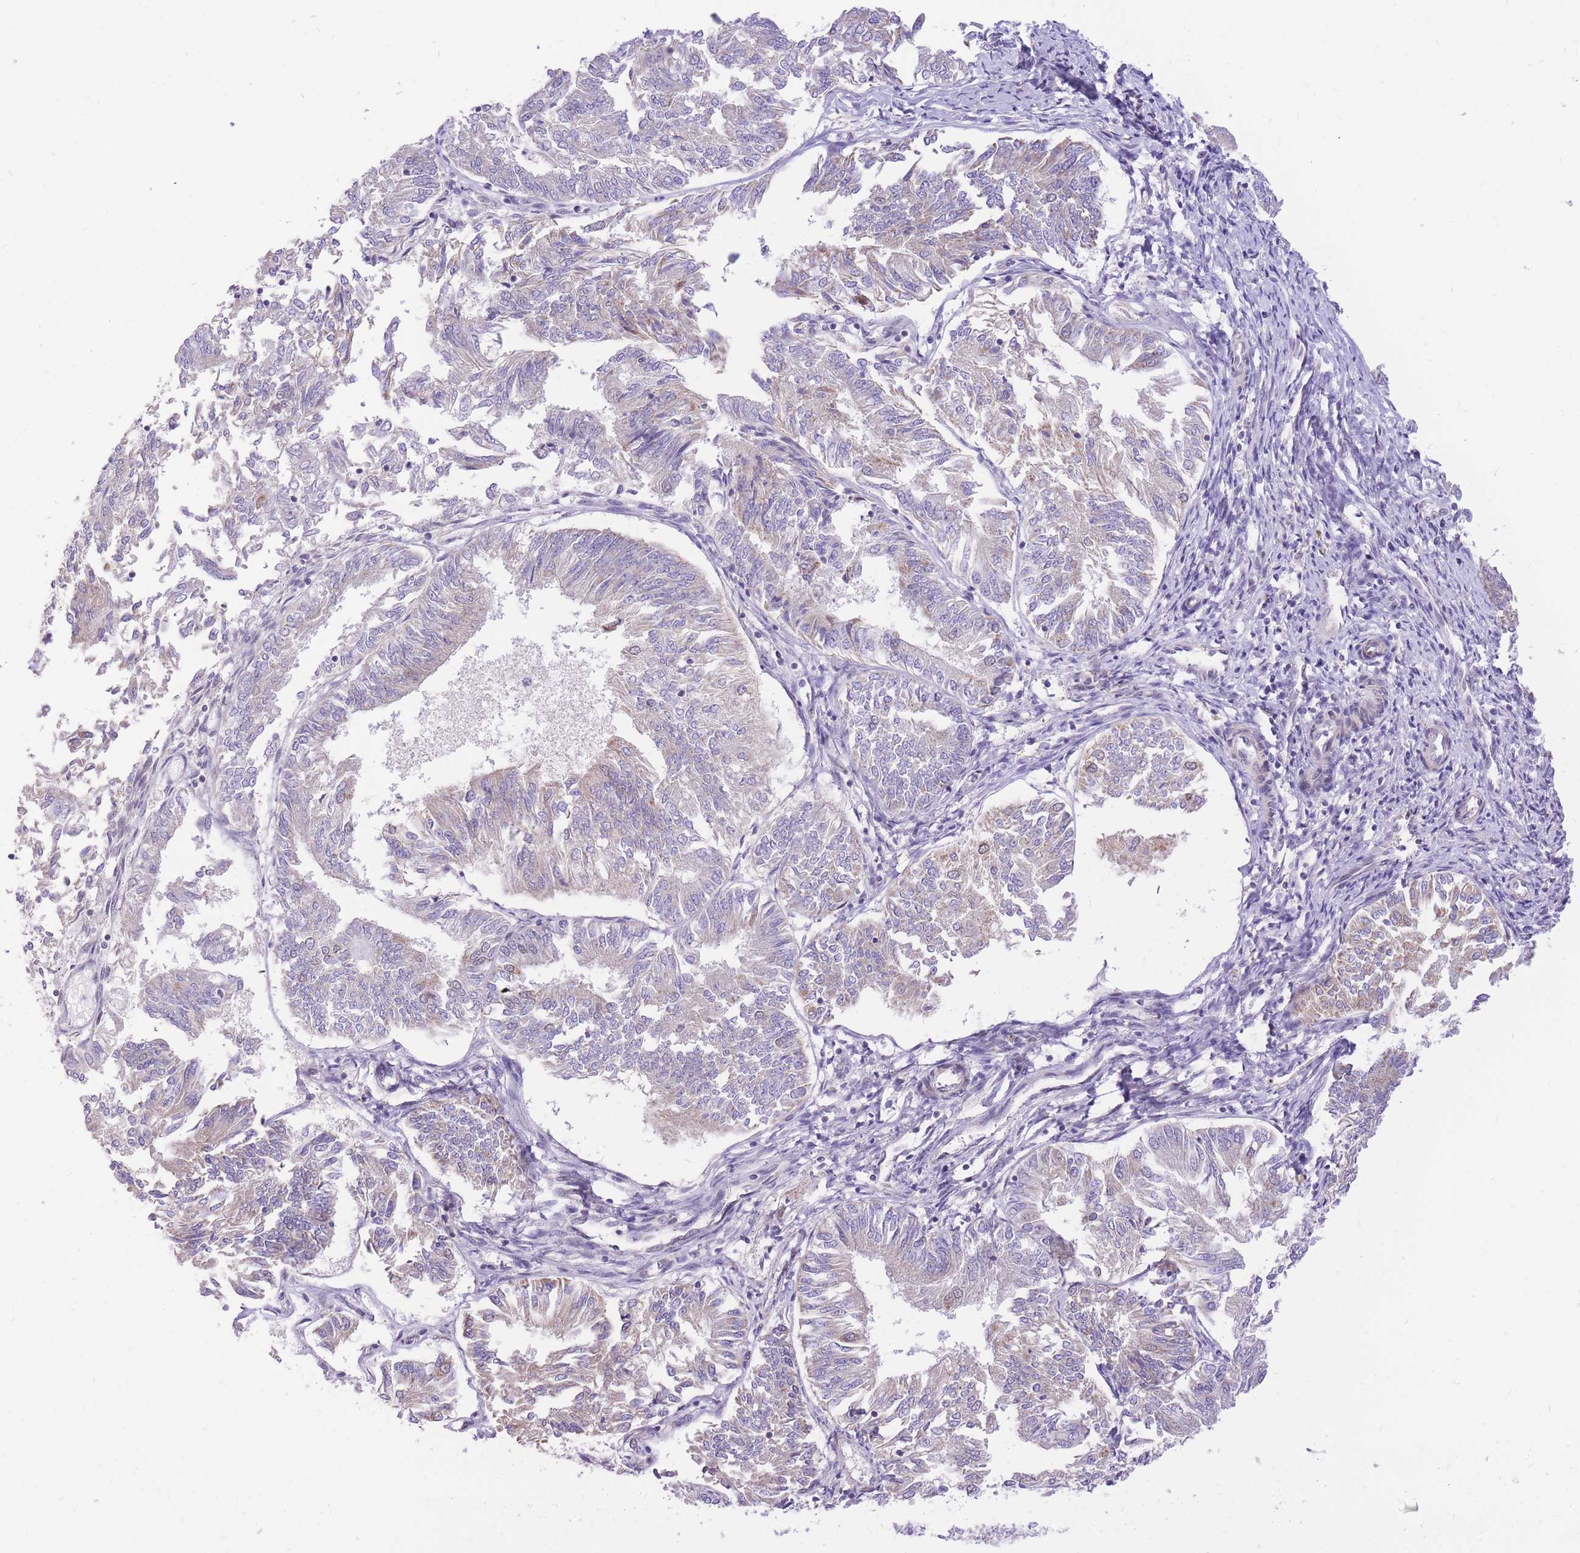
{"staining": {"intensity": "negative", "quantity": "none", "location": "none"}, "tissue": "endometrial cancer", "cell_type": "Tumor cells", "image_type": "cancer", "snomed": [{"axis": "morphology", "description": "Adenocarcinoma, NOS"}, {"axis": "topography", "description": "Endometrium"}], "caption": "Immunohistochemical staining of human endometrial cancer (adenocarcinoma) displays no significant expression in tumor cells. The staining was performed using DAB (3,3'-diaminobenzidine) to visualize the protein expression in brown, while the nuclei were stained in blue with hematoxylin (Magnification: 20x).", "gene": "MINDY2", "patient": {"sex": "female", "age": 58}}